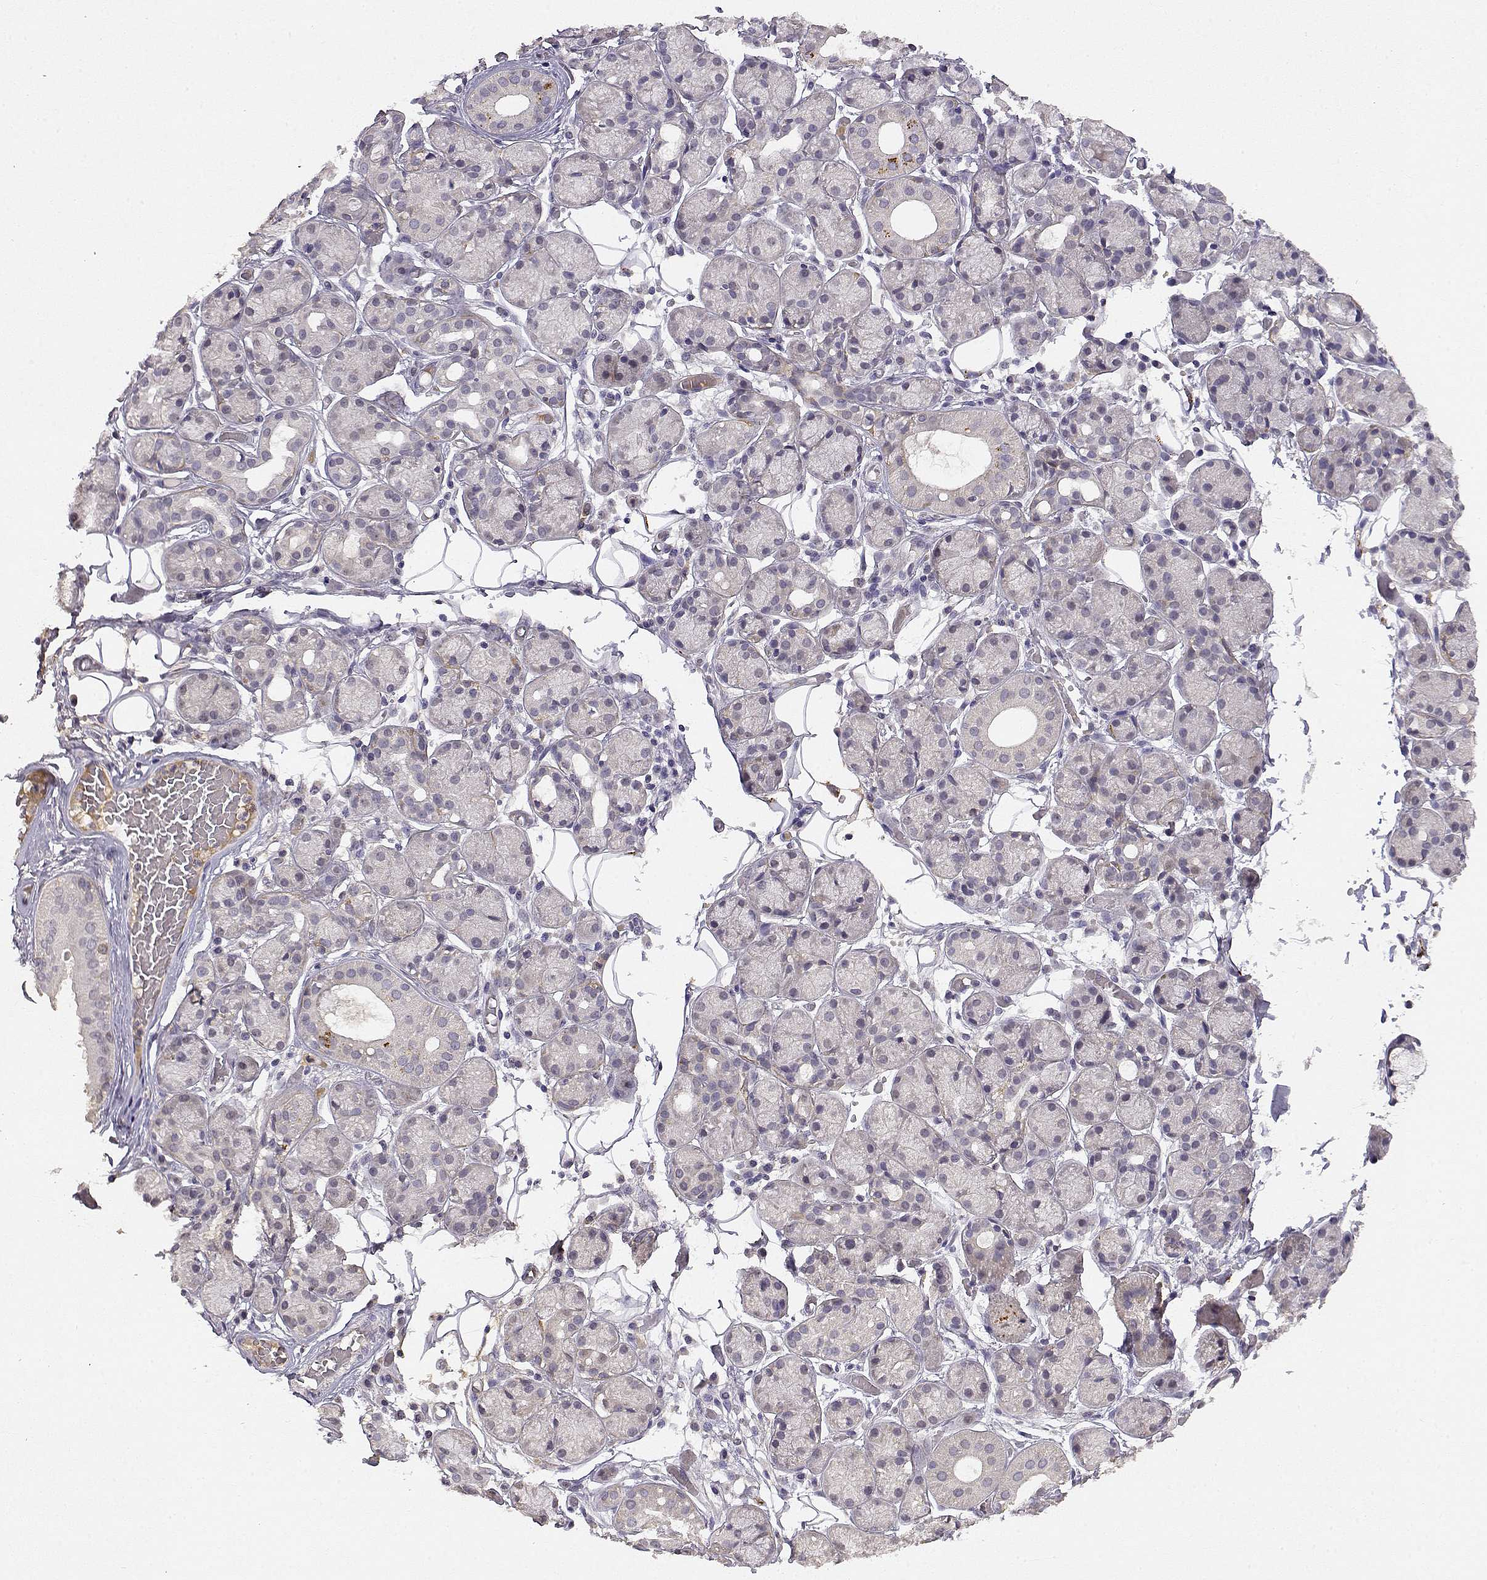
{"staining": {"intensity": "negative", "quantity": "none", "location": "none"}, "tissue": "salivary gland", "cell_type": "Glandular cells", "image_type": "normal", "snomed": [{"axis": "morphology", "description": "Normal tissue, NOS"}, {"axis": "topography", "description": "Salivary gland"}, {"axis": "topography", "description": "Peripheral nerve tissue"}], "caption": "Glandular cells show no significant expression in normal salivary gland.", "gene": "TACR1", "patient": {"sex": "male", "age": 71}}